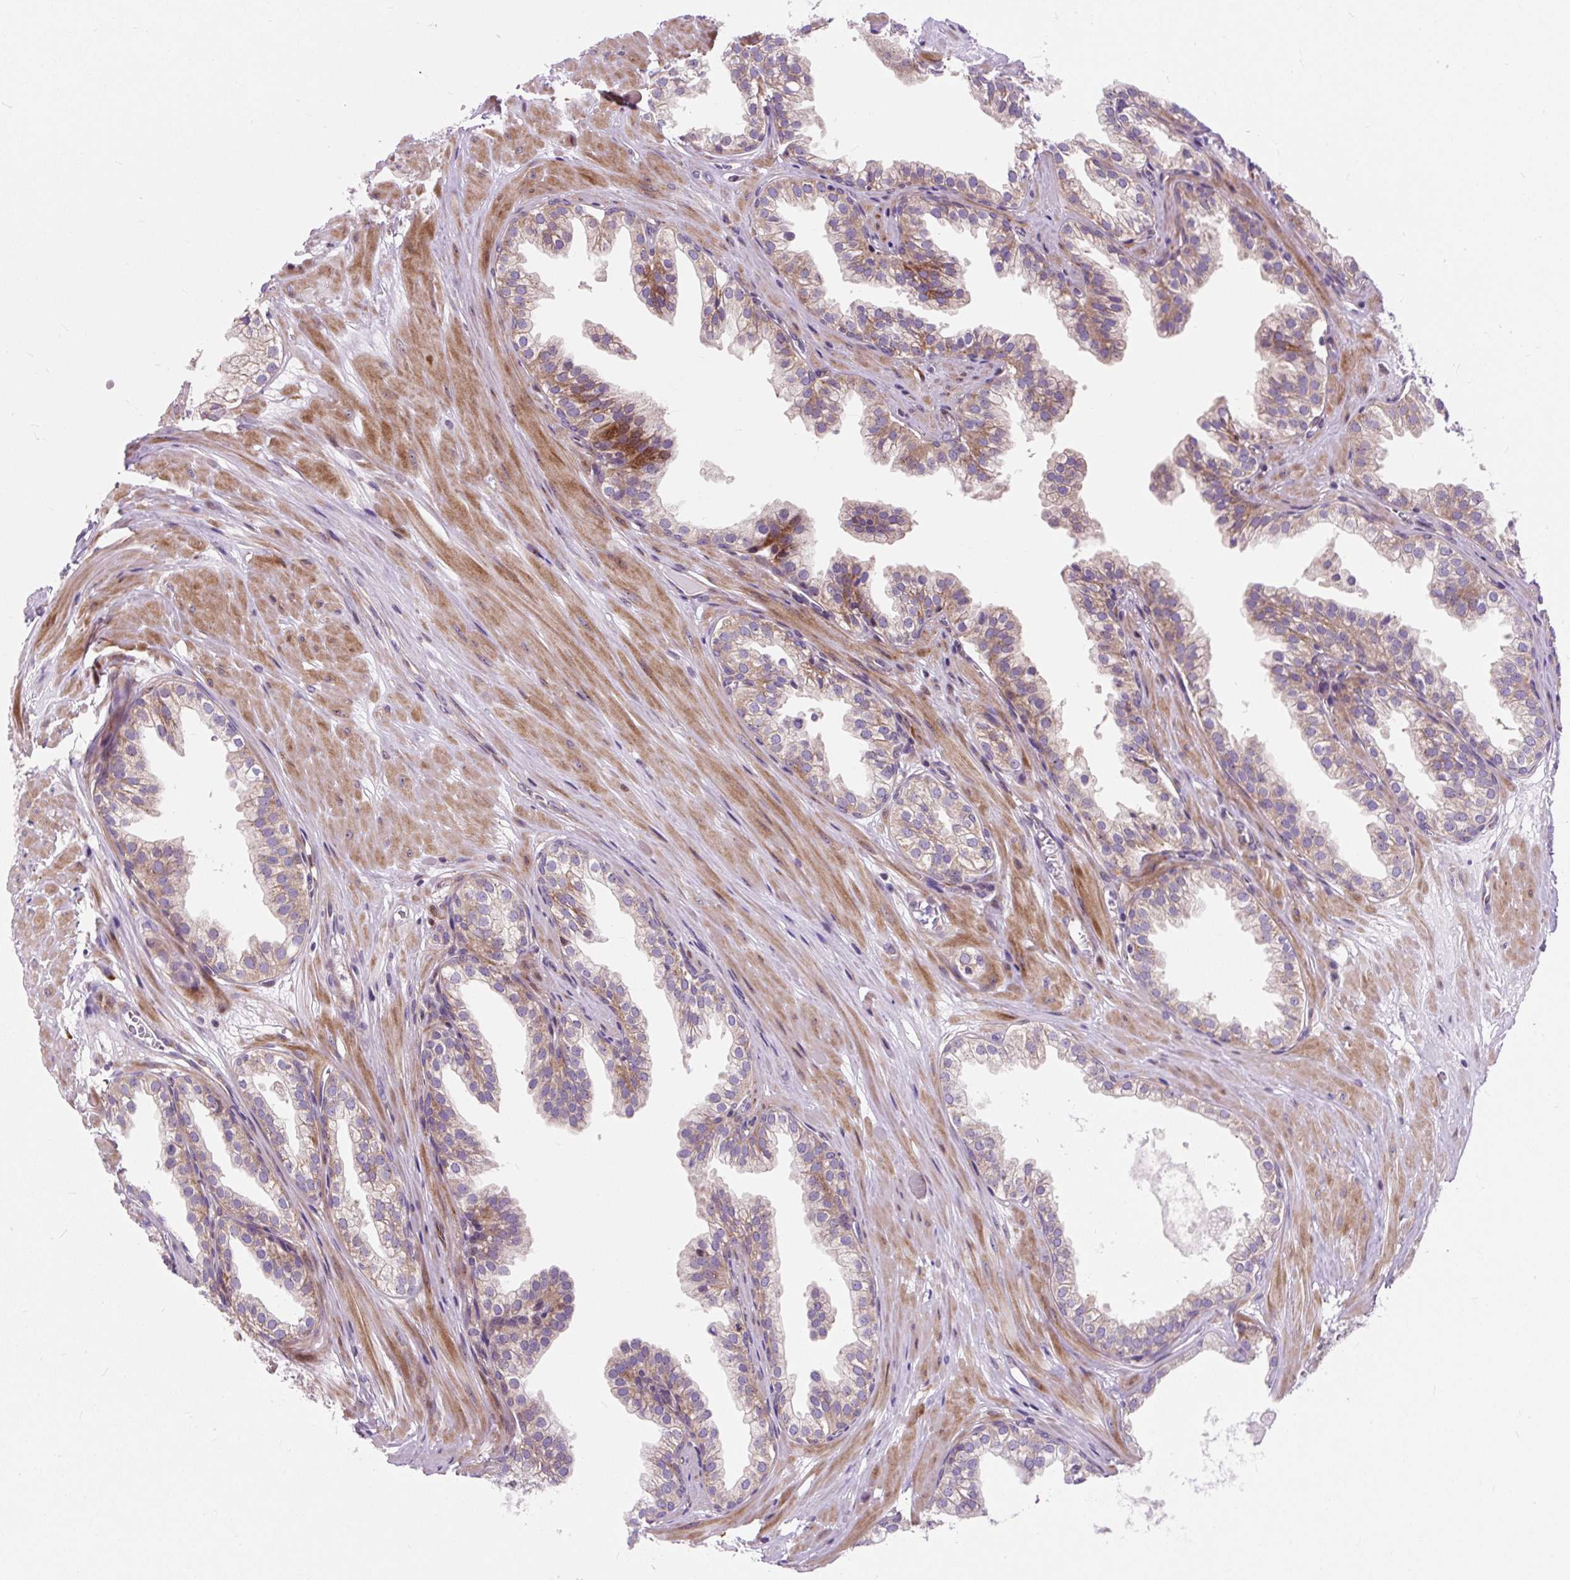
{"staining": {"intensity": "moderate", "quantity": "<25%", "location": "cytoplasmic/membranous"}, "tissue": "prostate", "cell_type": "Glandular cells", "image_type": "normal", "snomed": [{"axis": "morphology", "description": "Normal tissue, NOS"}, {"axis": "topography", "description": "Prostate"}, {"axis": "topography", "description": "Peripheral nerve tissue"}], "caption": "Glandular cells demonstrate moderate cytoplasmic/membranous staining in approximately <25% of cells in unremarkable prostate.", "gene": "CISD3", "patient": {"sex": "male", "age": 55}}